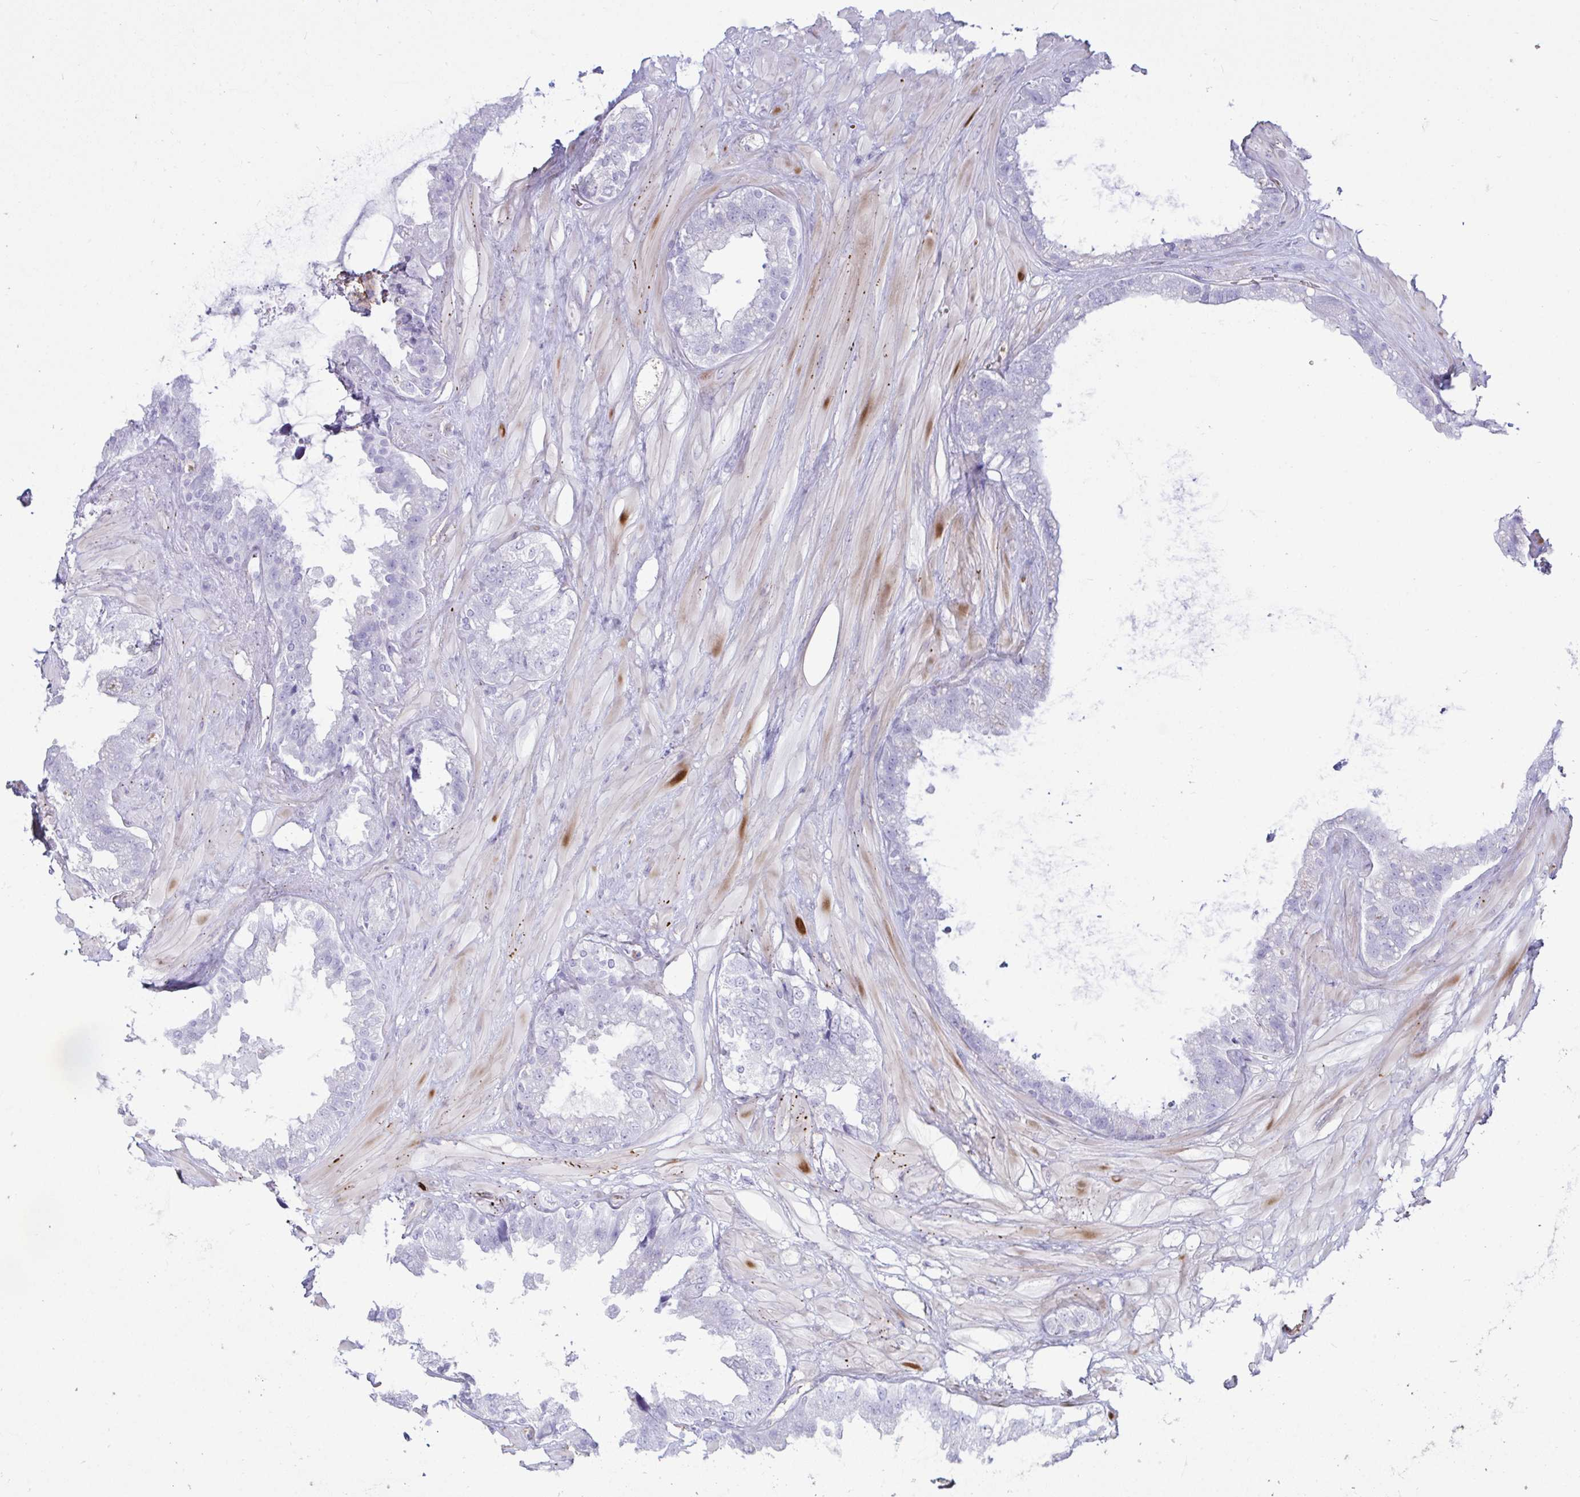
{"staining": {"intensity": "negative", "quantity": "none", "location": "none"}, "tissue": "seminal vesicle", "cell_type": "Glandular cells", "image_type": "normal", "snomed": [{"axis": "morphology", "description": "Normal tissue, NOS"}, {"axis": "topography", "description": "Seminal veicle"}, {"axis": "topography", "description": "Peripheral nerve tissue"}], "caption": "This is a micrograph of IHC staining of unremarkable seminal vesicle, which shows no expression in glandular cells. Brightfield microscopy of immunohistochemistry stained with DAB (brown) and hematoxylin (blue), captured at high magnification.", "gene": "UBL3", "patient": {"sex": "male", "age": 76}}